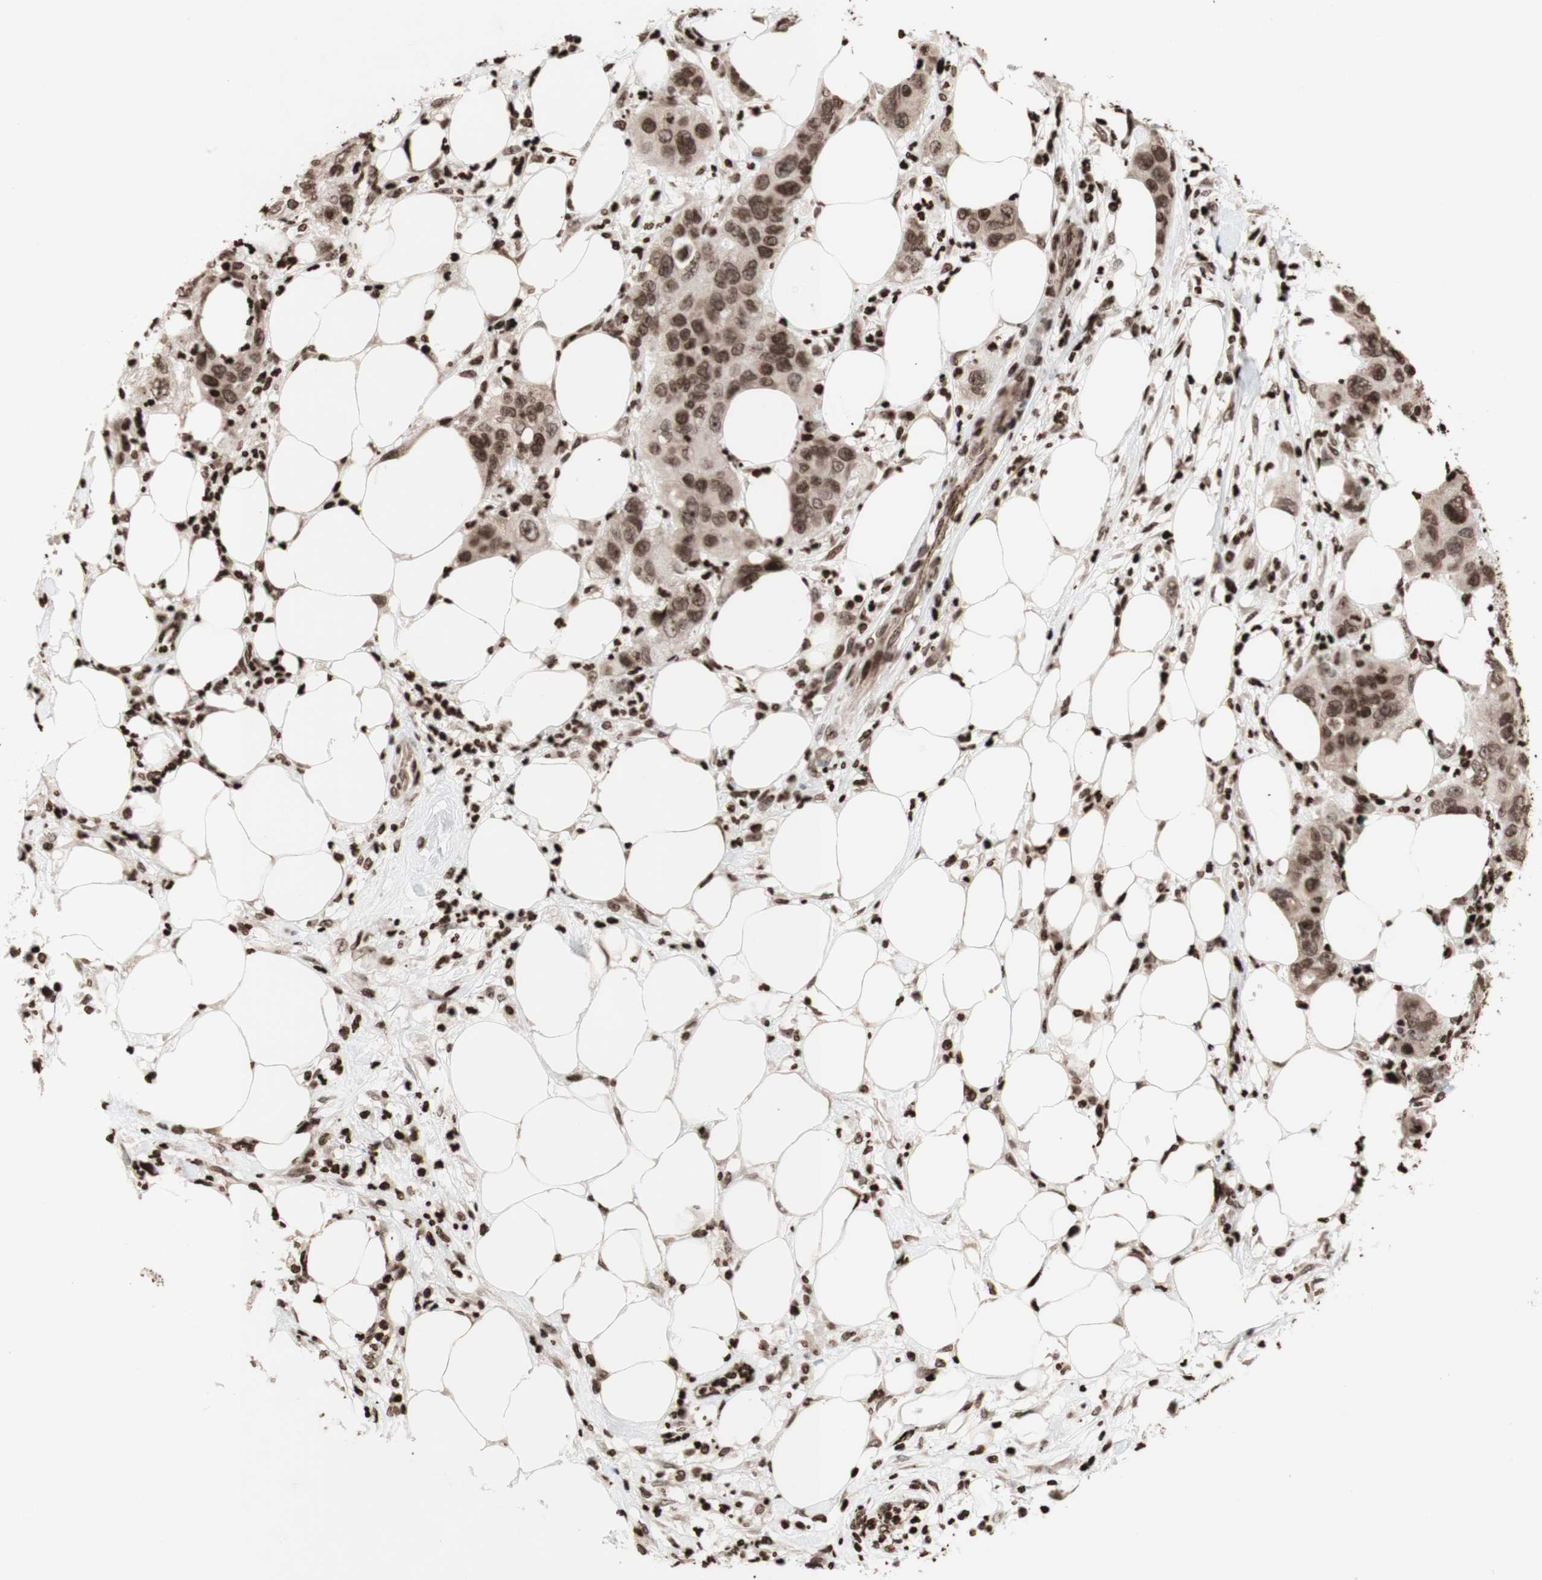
{"staining": {"intensity": "moderate", "quantity": ">75%", "location": "cytoplasmic/membranous,nuclear"}, "tissue": "pancreatic cancer", "cell_type": "Tumor cells", "image_type": "cancer", "snomed": [{"axis": "morphology", "description": "Adenocarcinoma, NOS"}, {"axis": "topography", "description": "Pancreas"}], "caption": "IHC (DAB) staining of adenocarcinoma (pancreatic) shows moderate cytoplasmic/membranous and nuclear protein expression in approximately >75% of tumor cells.", "gene": "NCAPD2", "patient": {"sex": "female", "age": 71}}